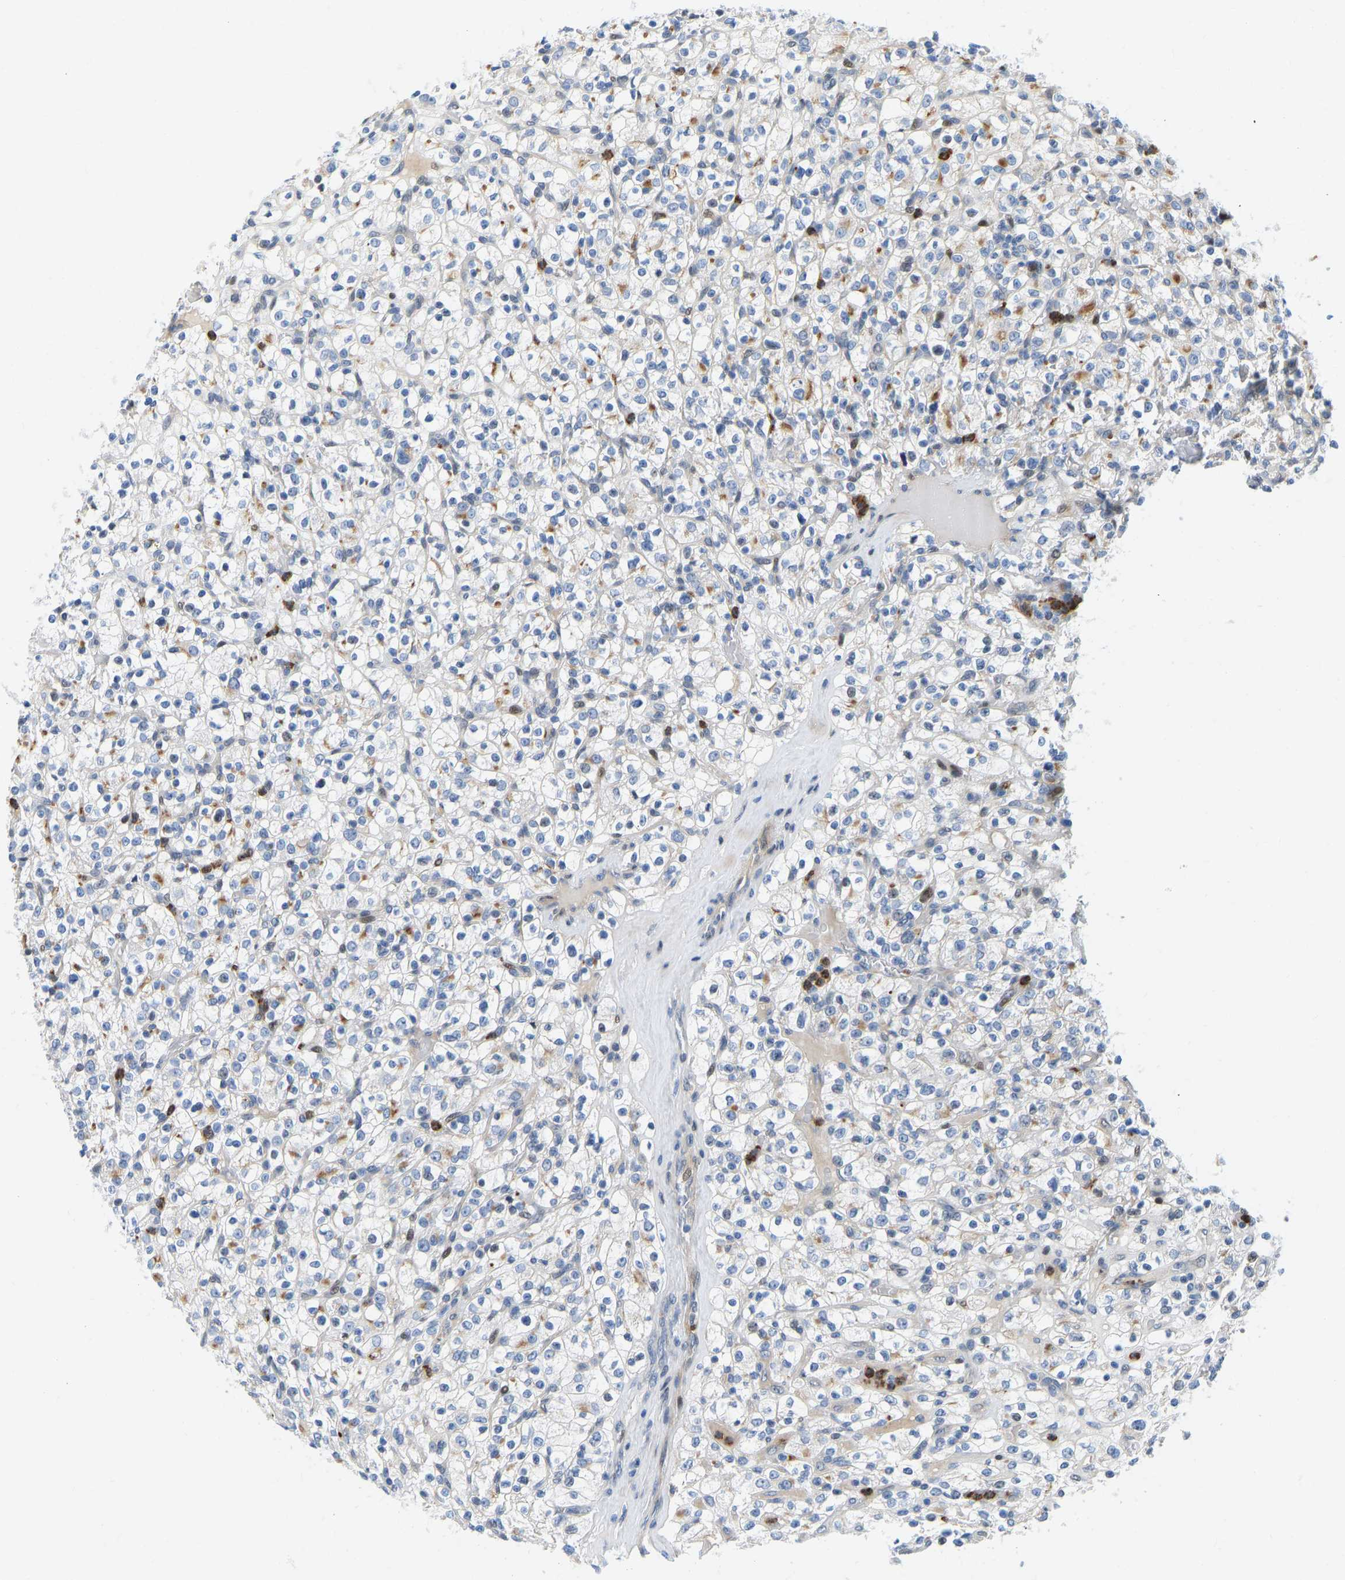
{"staining": {"intensity": "negative", "quantity": "none", "location": "none"}, "tissue": "renal cancer", "cell_type": "Tumor cells", "image_type": "cancer", "snomed": [{"axis": "morphology", "description": "Normal tissue, NOS"}, {"axis": "morphology", "description": "Adenocarcinoma, NOS"}, {"axis": "topography", "description": "Kidney"}], "caption": "This is a micrograph of immunohistochemistry staining of adenocarcinoma (renal), which shows no expression in tumor cells.", "gene": "HDAC5", "patient": {"sex": "female", "age": 72}}